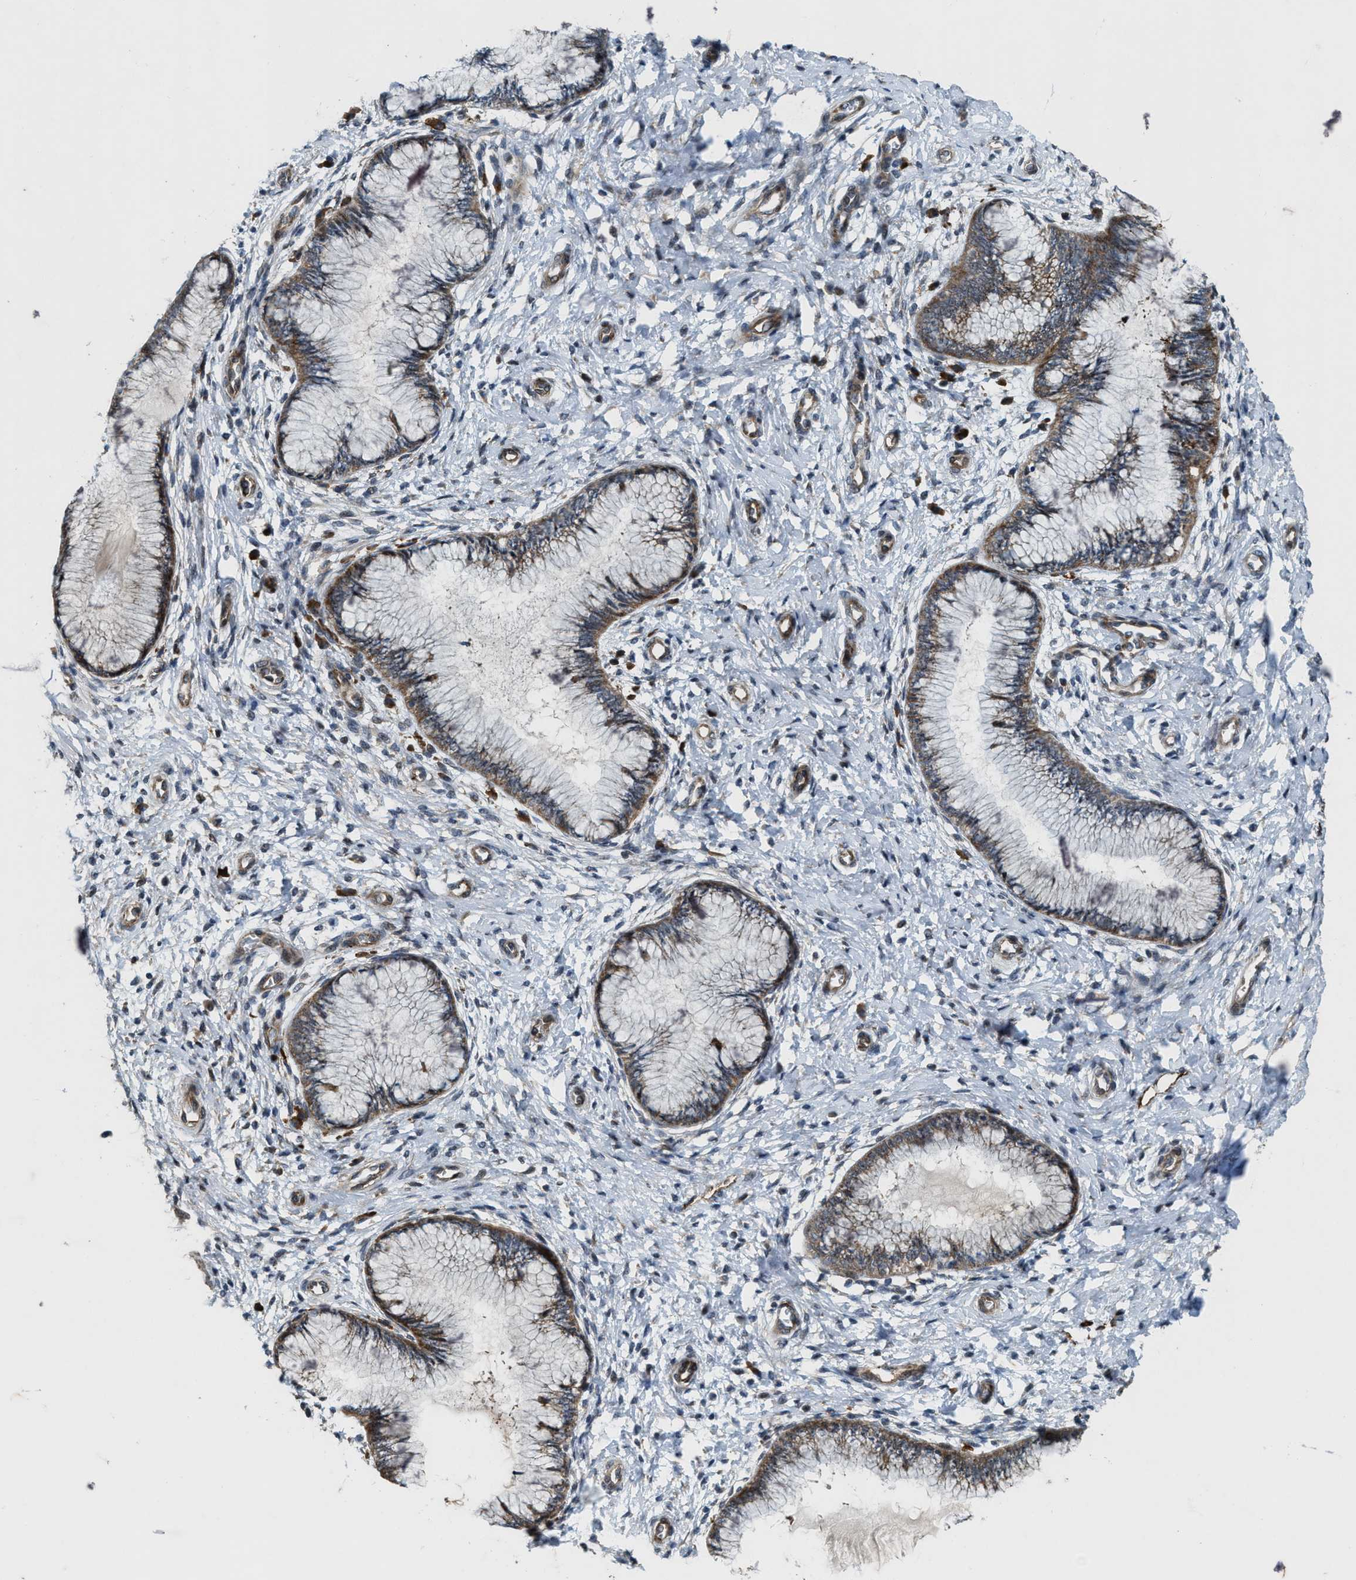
{"staining": {"intensity": "moderate", "quantity": ">75%", "location": "cytoplasmic/membranous"}, "tissue": "cervix", "cell_type": "Glandular cells", "image_type": "normal", "snomed": [{"axis": "morphology", "description": "Normal tissue, NOS"}, {"axis": "topography", "description": "Cervix"}], "caption": "Human cervix stained for a protein (brown) reveals moderate cytoplasmic/membranous positive positivity in approximately >75% of glandular cells.", "gene": "LRRC72", "patient": {"sex": "female", "age": 55}}